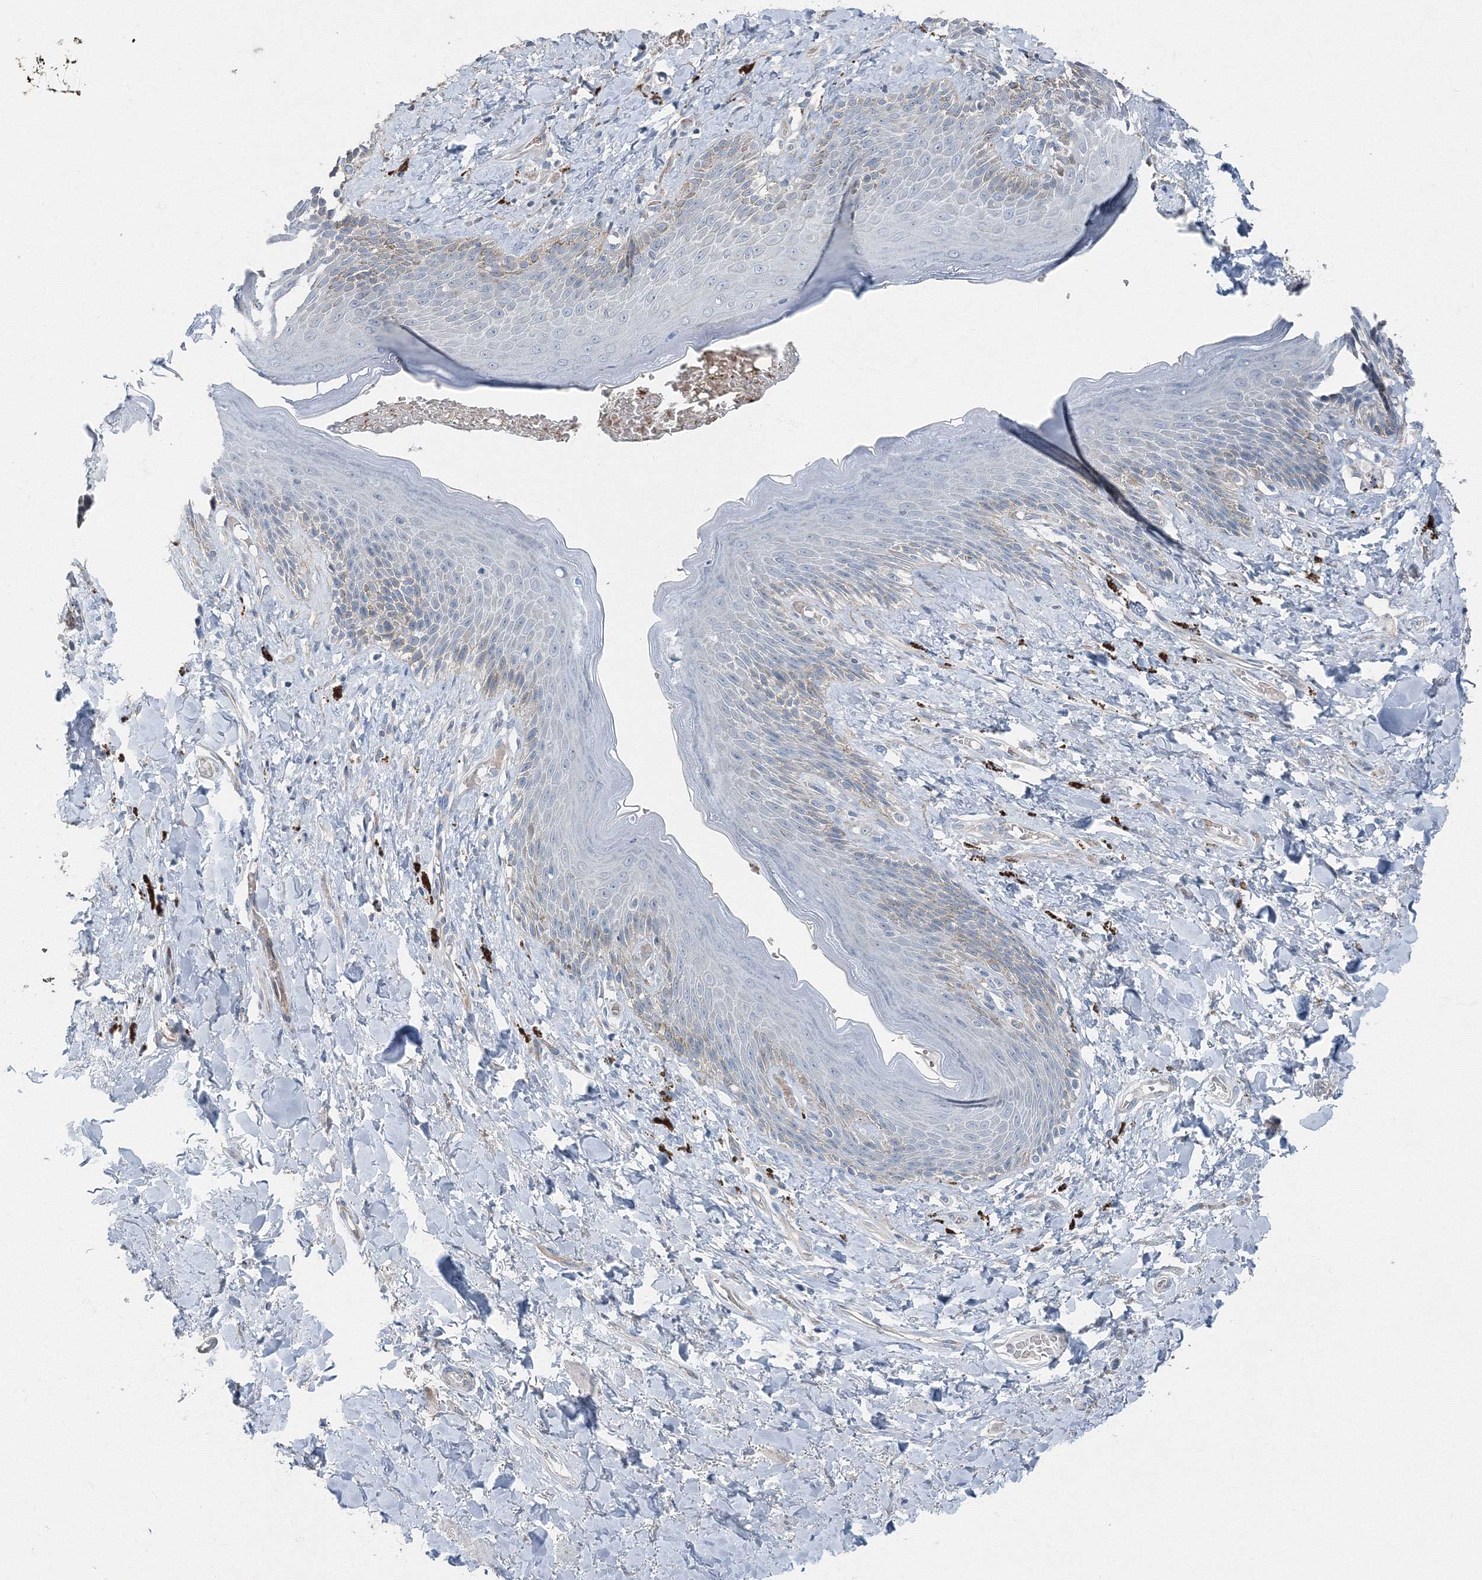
{"staining": {"intensity": "weak", "quantity": "<25%", "location": "cytoplasmic/membranous"}, "tissue": "skin", "cell_type": "Epidermal cells", "image_type": "normal", "snomed": [{"axis": "morphology", "description": "Normal tissue, NOS"}, {"axis": "topography", "description": "Anal"}], "caption": "The histopathology image demonstrates no staining of epidermal cells in normal skin. (DAB (3,3'-diaminobenzidine) IHC visualized using brightfield microscopy, high magnification).", "gene": "AASDH", "patient": {"sex": "female", "age": 78}}